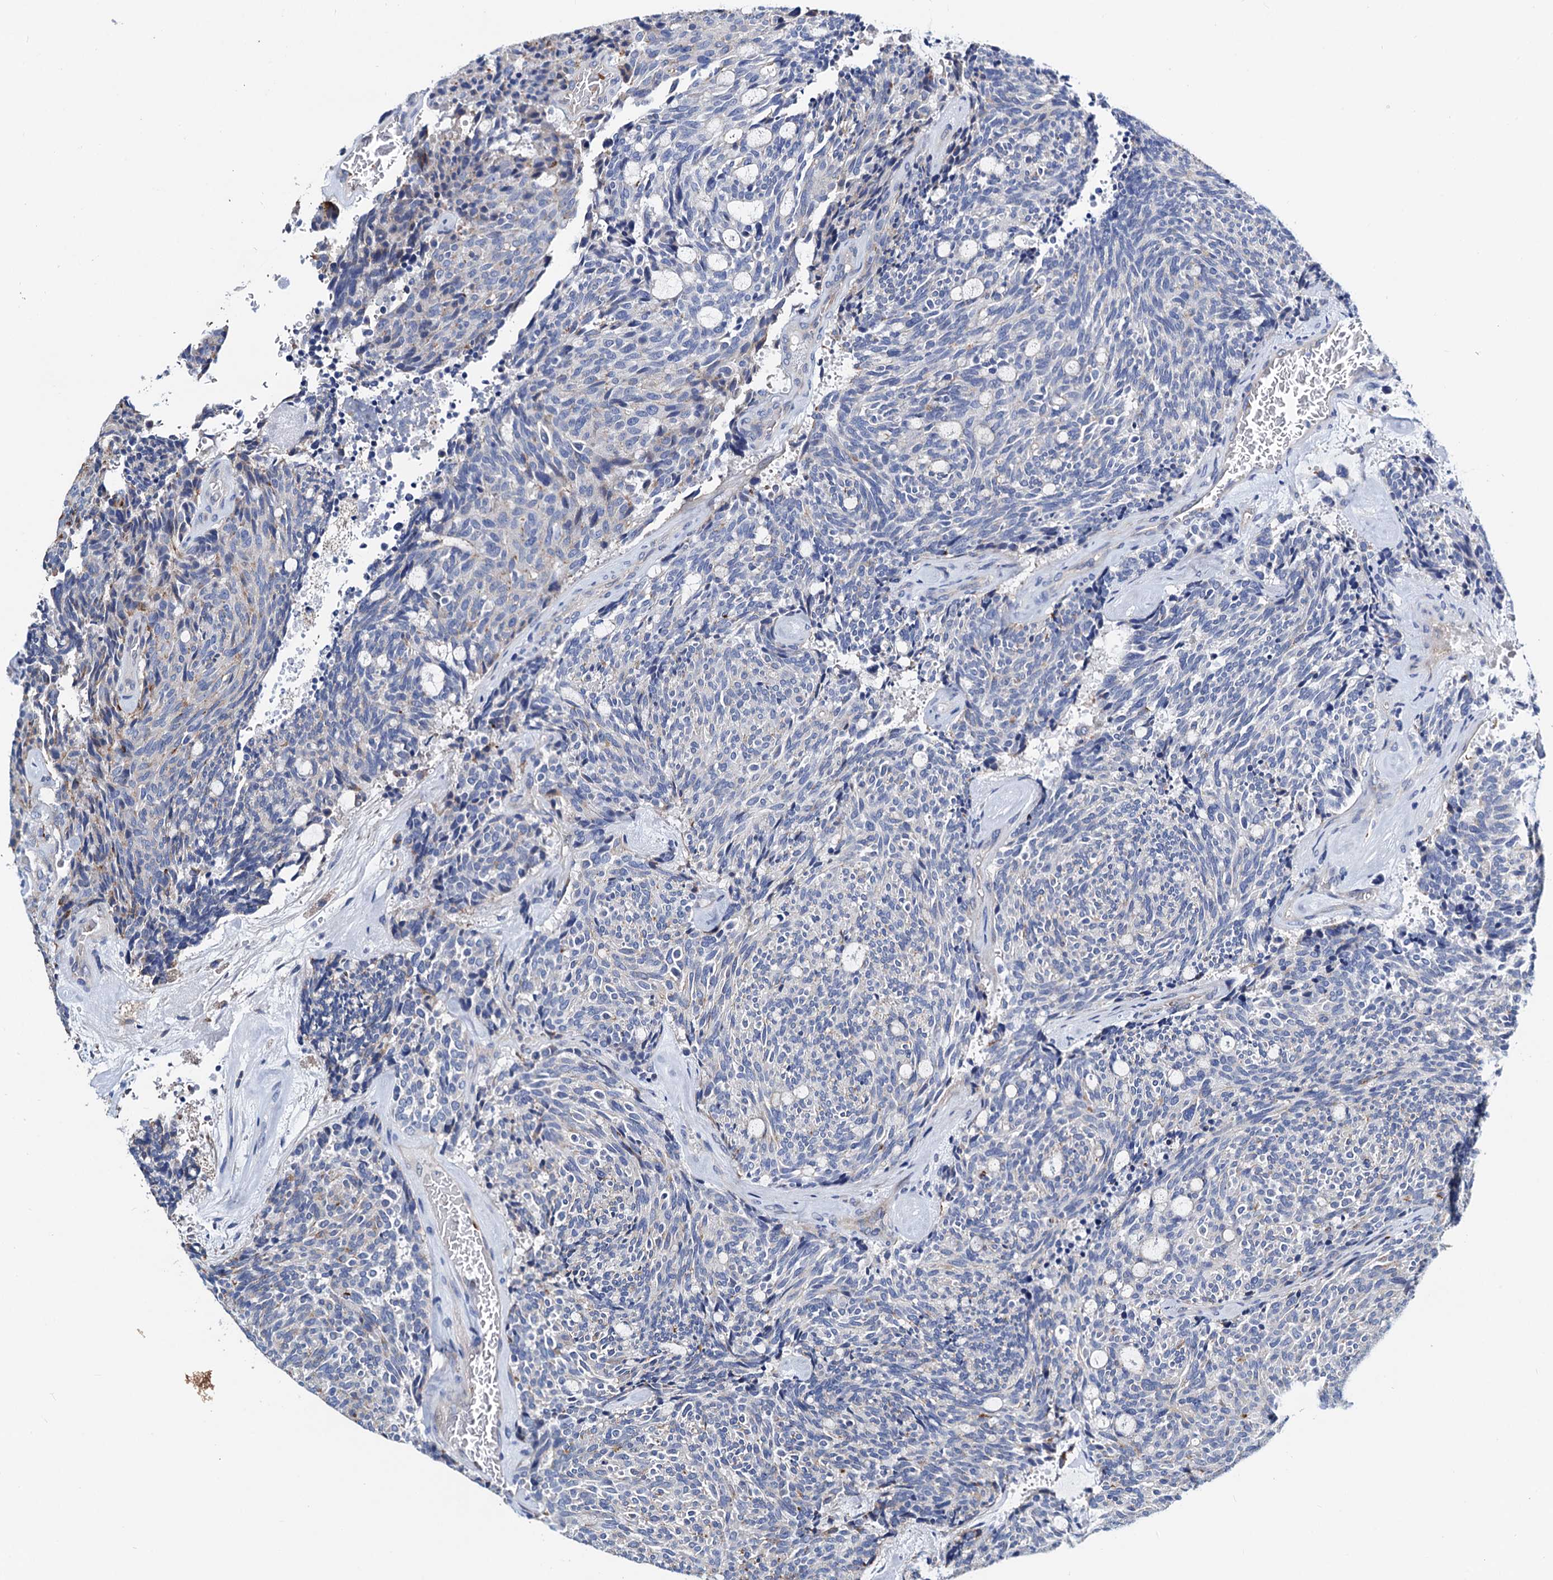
{"staining": {"intensity": "negative", "quantity": "none", "location": "none"}, "tissue": "carcinoid", "cell_type": "Tumor cells", "image_type": "cancer", "snomed": [{"axis": "morphology", "description": "Carcinoid, malignant, NOS"}, {"axis": "topography", "description": "Pancreas"}], "caption": "This is an IHC image of carcinoid. There is no positivity in tumor cells.", "gene": "GCOM1", "patient": {"sex": "female", "age": 54}}